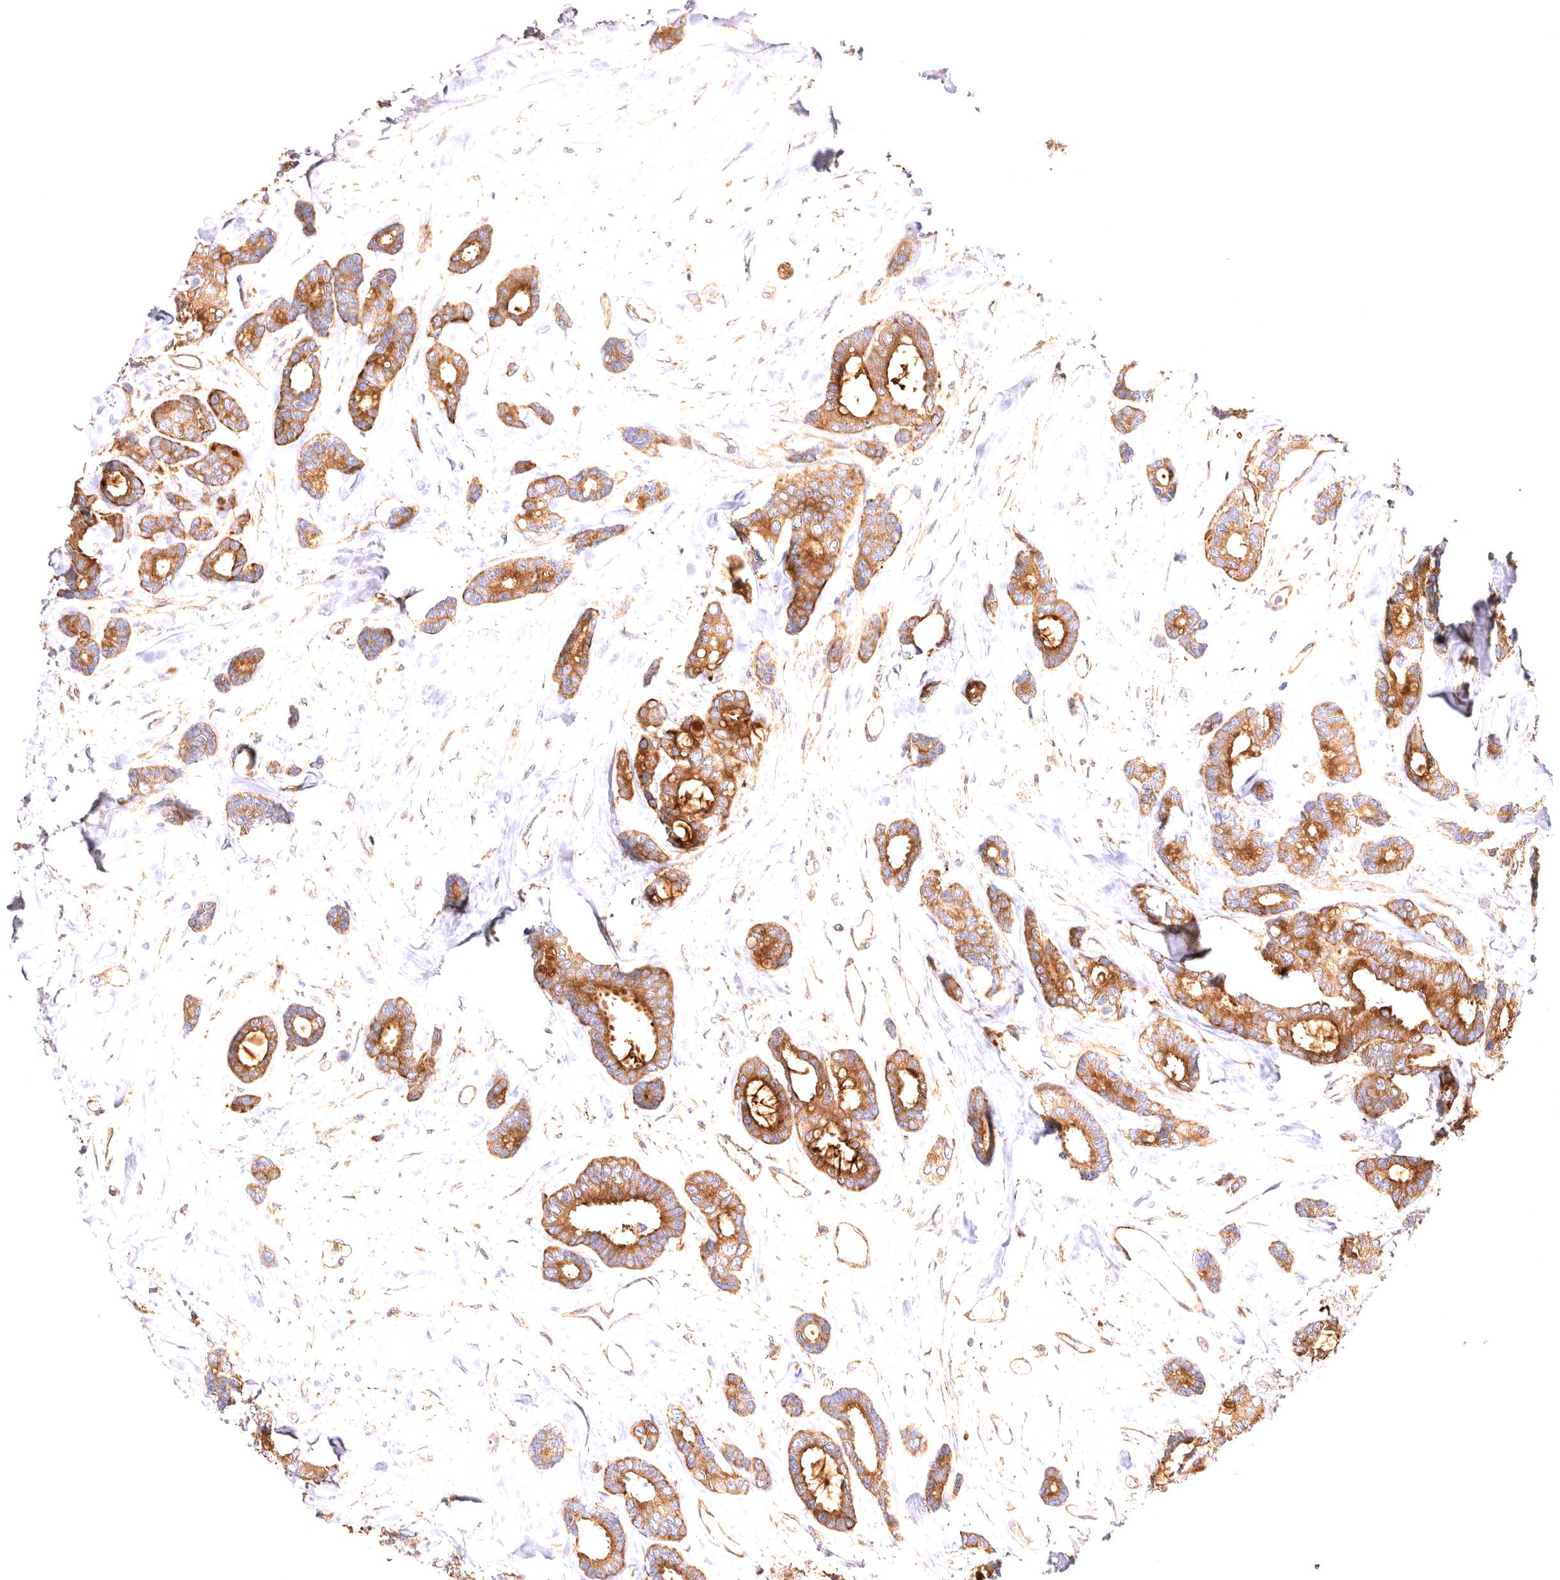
{"staining": {"intensity": "moderate", "quantity": ">75%", "location": "cytoplasmic/membranous"}, "tissue": "breast cancer", "cell_type": "Tumor cells", "image_type": "cancer", "snomed": [{"axis": "morphology", "description": "Duct carcinoma"}, {"axis": "topography", "description": "Breast"}], "caption": "This image reveals immunohistochemistry staining of breast invasive ductal carcinoma, with medium moderate cytoplasmic/membranous positivity in about >75% of tumor cells.", "gene": "VPS45", "patient": {"sex": "female", "age": 87}}